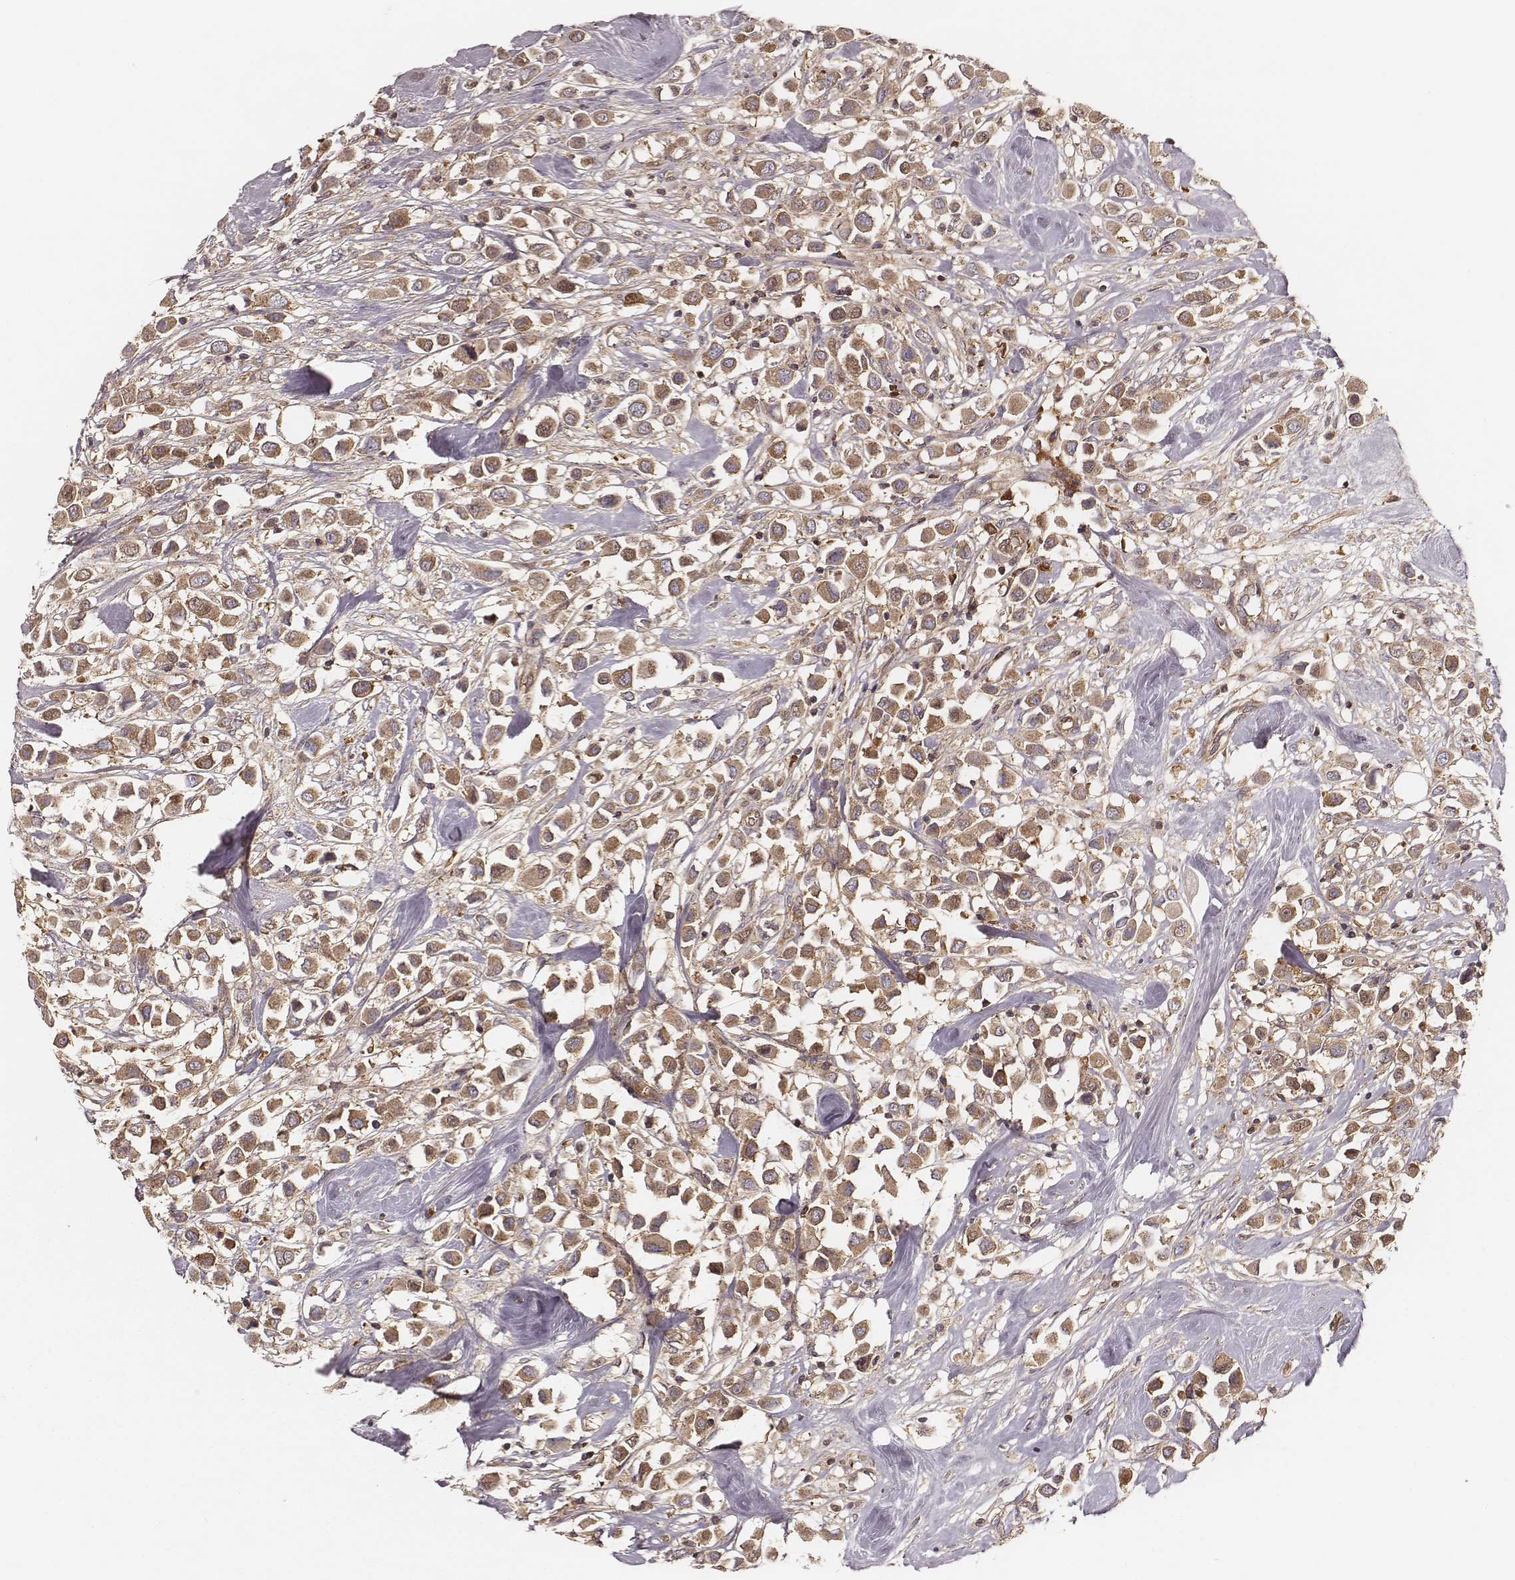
{"staining": {"intensity": "moderate", "quantity": ">75%", "location": "cytoplasmic/membranous"}, "tissue": "breast cancer", "cell_type": "Tumor cells", "image_type": "cancer", "snomed": [{"axis": "morphology", "description": "Duct carcinoma"}, {"axis": "topography", "description": "Breast"}], "caption": "Breast cancer stained with DAB (3,3'-diaminobenzidine) immunohistochemistry (IHC) demonstrates medium levels of moderate cytoplasmic/membranous staining in about >75% of tumor cells.", "gene": "CARS1", "patient": {"sex": "female", "age": 61}}